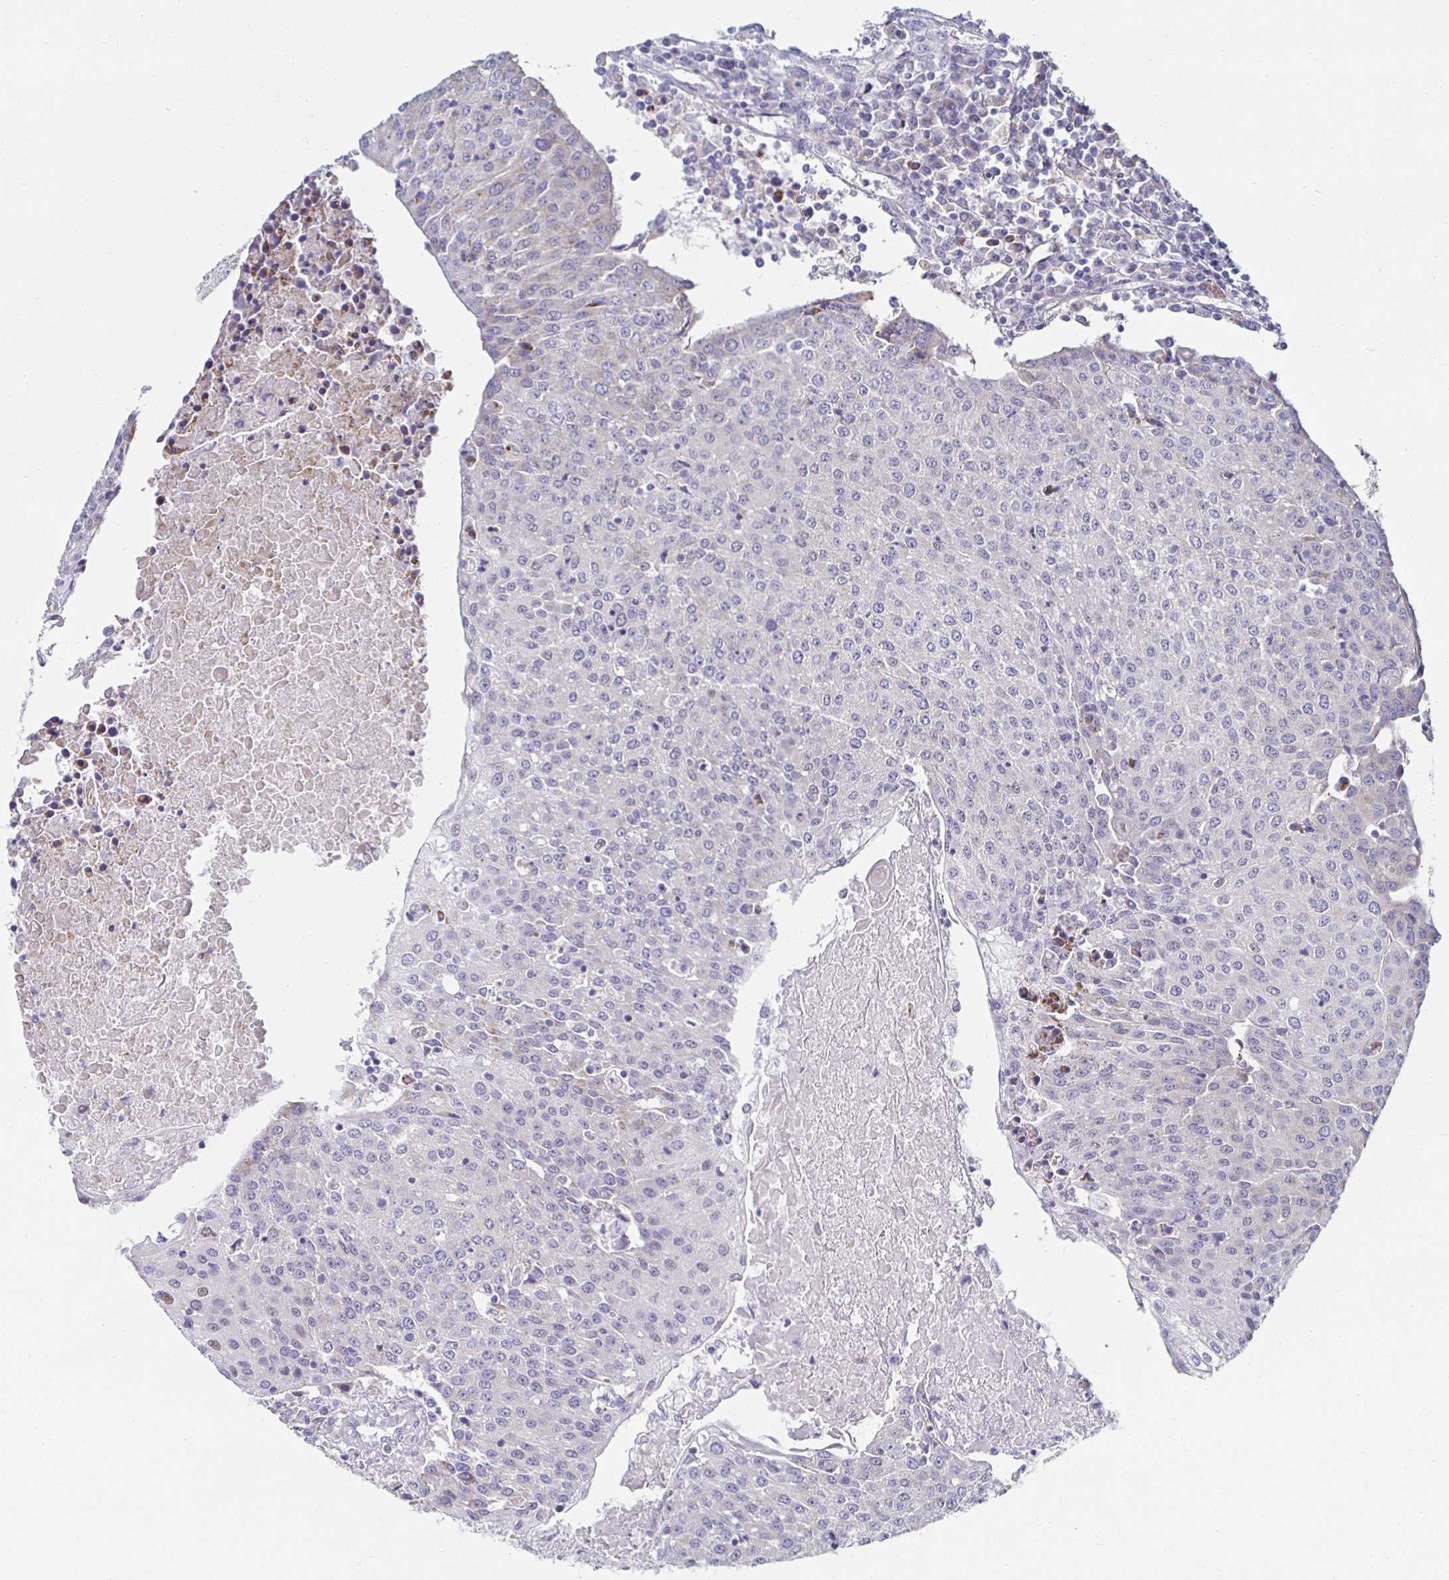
{"staining": {"intensity": "negative", "quantity": "none", "location": "none"}, "tissue": "urothelial cancer", "cell_type": "Tumor cells", "image_type": "cancer", "snomed": [{"axis": "morphology", "description": "Urothelial carcinoma, High grade"}, {"axis": "topography", "description": "Urinary bladder"}], "caption": "High-grade urothelial carcinoma was stained to show a protein in brown. There is no significant positivity in tumor cells.", "gene": "NOCT", "patient": {"sex": "female", "age": 85}}